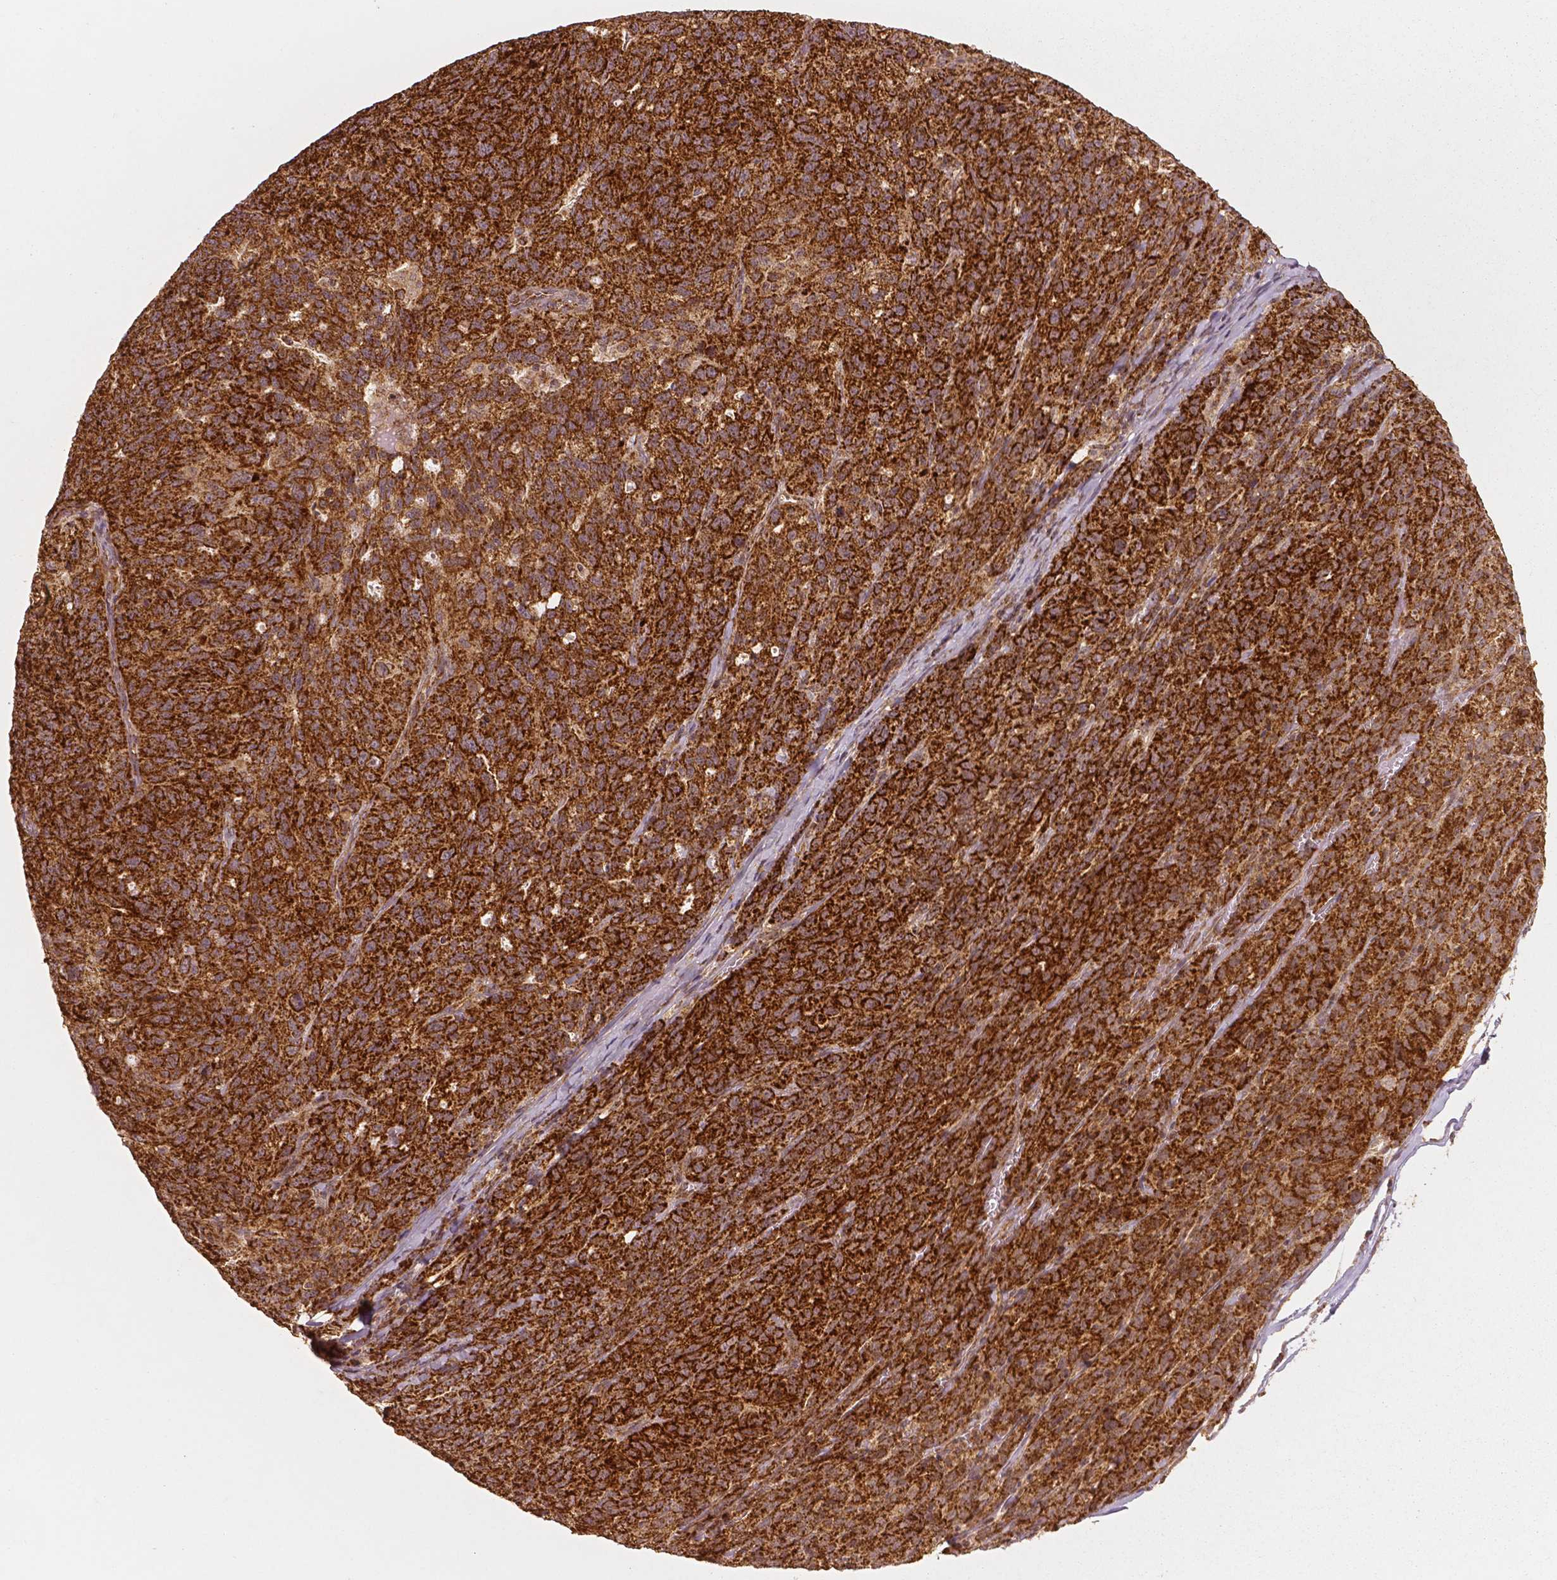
{"staining": {"intensity": "strong", "quantity": ">75%", "location": "cytoplasmic/membranous"}, "tissue": "ovarian cancer", "cell_type": "Tumor cells", "image_type": "cancer", "snomed": [{"axis": "morphology", "description": "Cystadenocarcinoma, serous, NOS"}, {"axis": "topography", "description": "Ovary"}], "caption": "IHC of human serous cystadenocarcinoma (ovarian) reveals high levels of strong cytoplasmic/membranous expression in approximately >75% of tumor cells.", "gene": "PGAM5", "patient": {"sex": "female", "age": 71}}